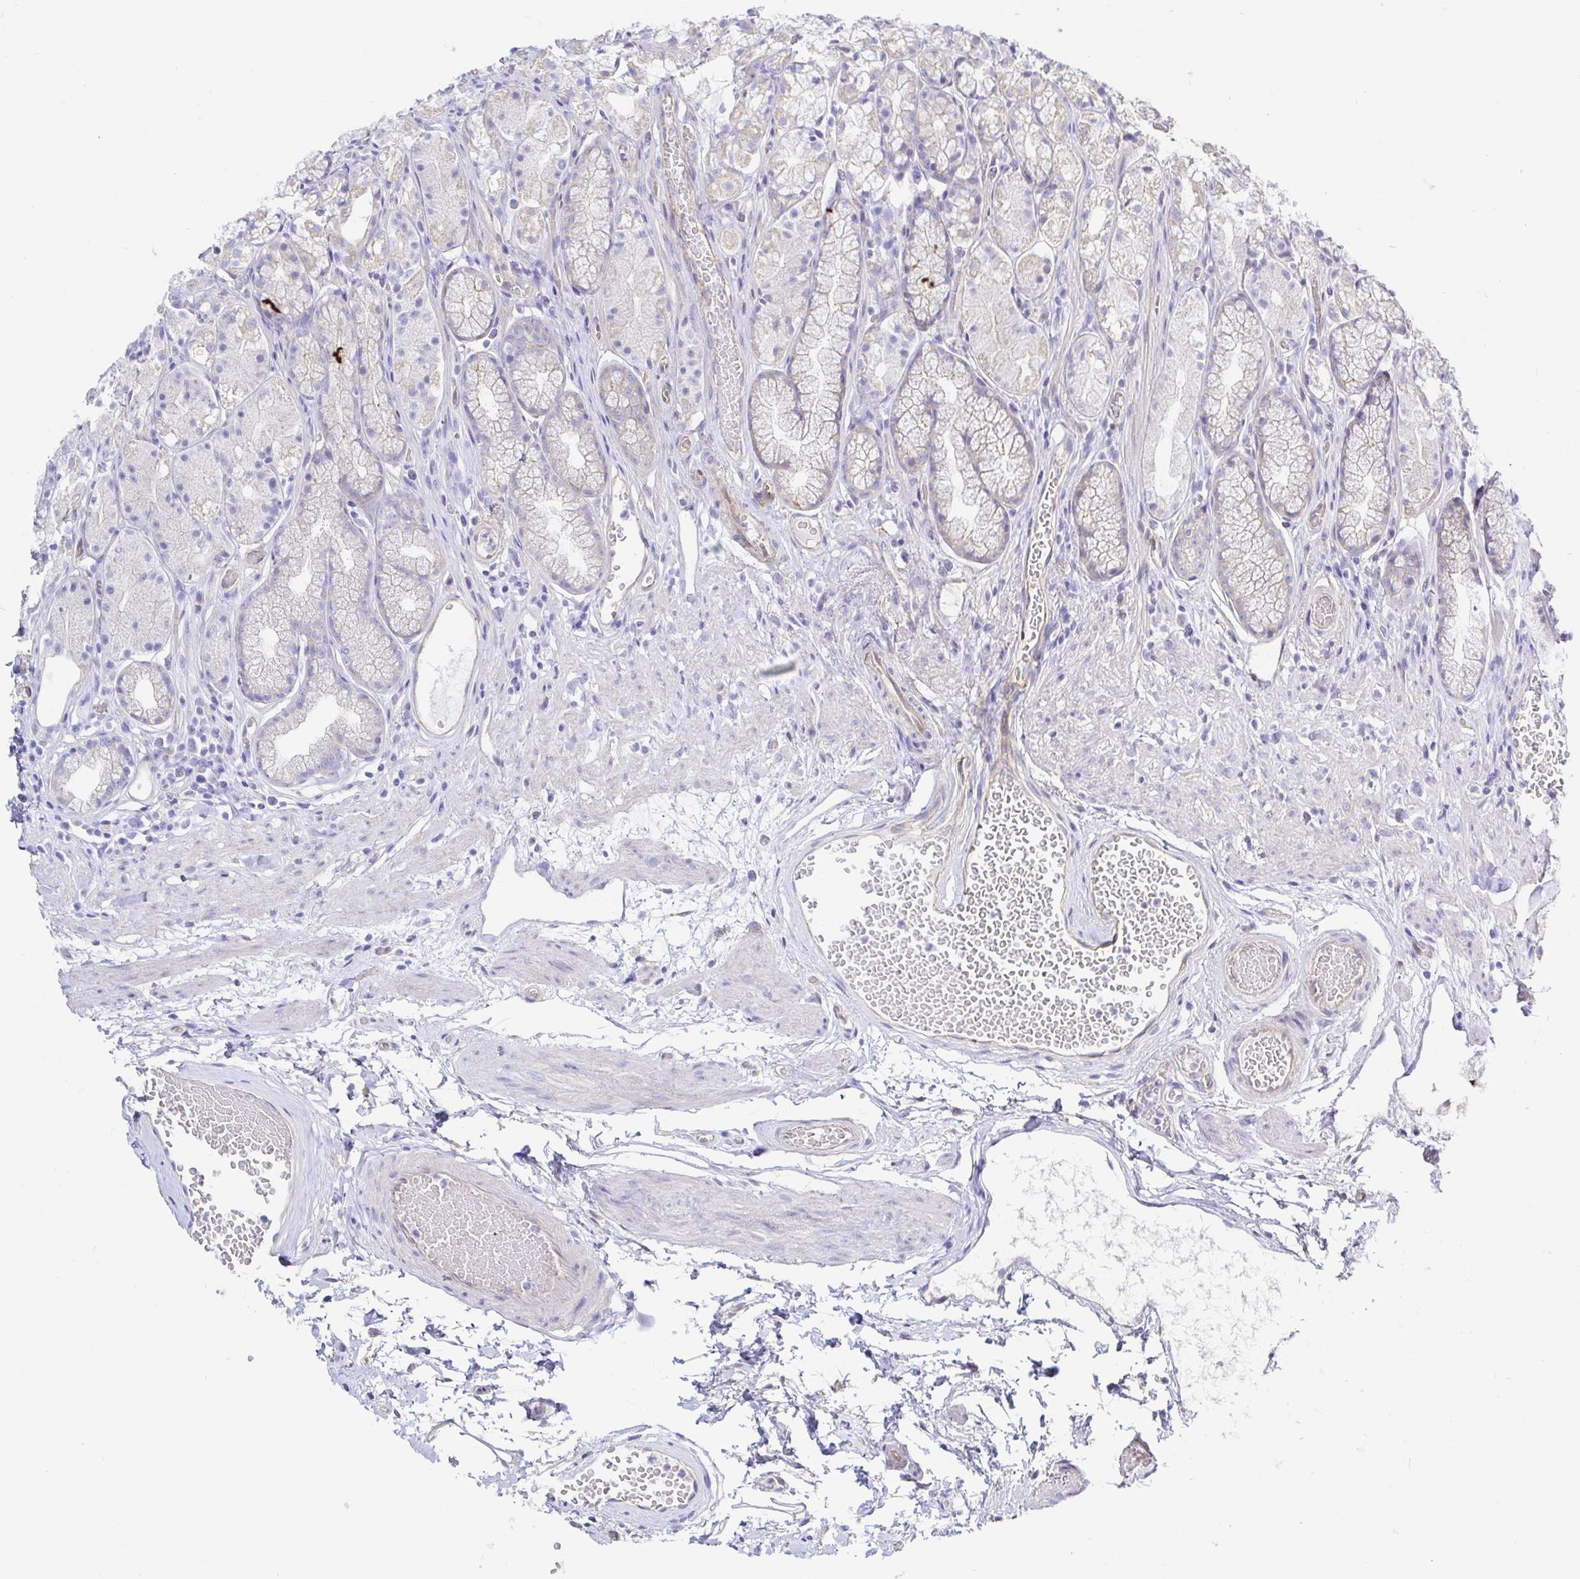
{"staining": {"intensity": "moderate", "quantity": "<25%", "location": "cytoplasmic/membranous"}, "tissue": "stomach", "cell_type": "Glandular cells", "image_type": "normal", "snomed": [{"axis": "morphology", "description": "Normal tissue, NOS"}, {"axis": "topography", "description": "Smooth muscle"}, {"axis": "topography", "description": "Stomach"}], "caption": "An immunohistochemistry micrograph of benign tissue is shown. Protein staining in brown highlights moderate cytoplasmic/membranous positivity in stomach within glandular cells.", "gene": "ARL4D", "patient": {"sex": "male", "age": 70}}